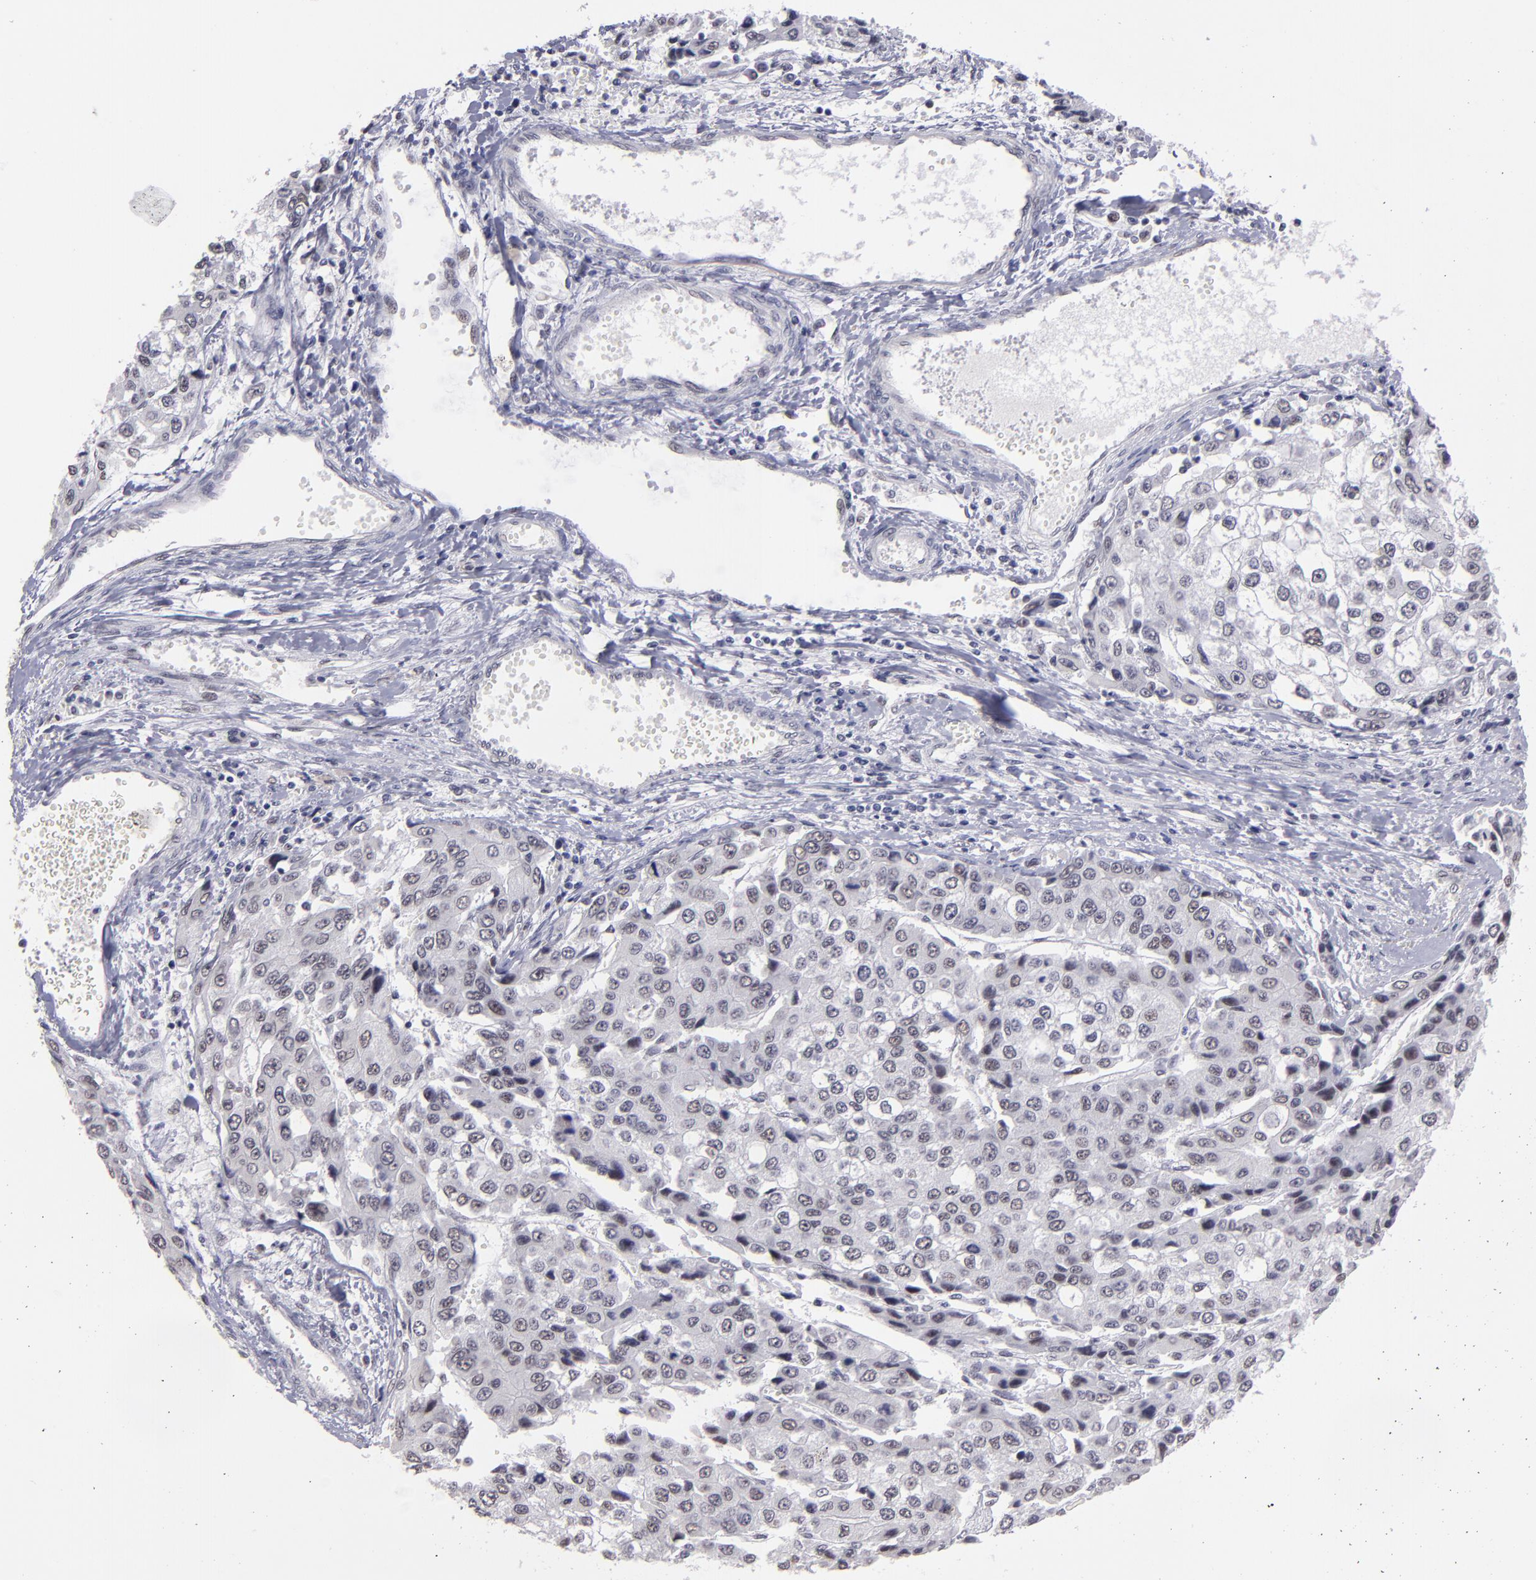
{"staining": {"intensity": "weak", "quantity": "<25%", "location": "nuclear"}, "tissue": "liver cancer", "cell_type": "Tumor cells", "image_type": "cancer", "snomed": [{"axis": "morphology", "description": "Carcinoma, Hepatocellular, NOS"}, {"axis": "topography", "description": "Liver"}], "caption": "IHC image of liver cancer (hepatocellular carcinoma) stained for a protein (brown), which shows no staining in tumor cells.", "gene": "OTUB2", "patient": {"sex": "female", "age": 66}}